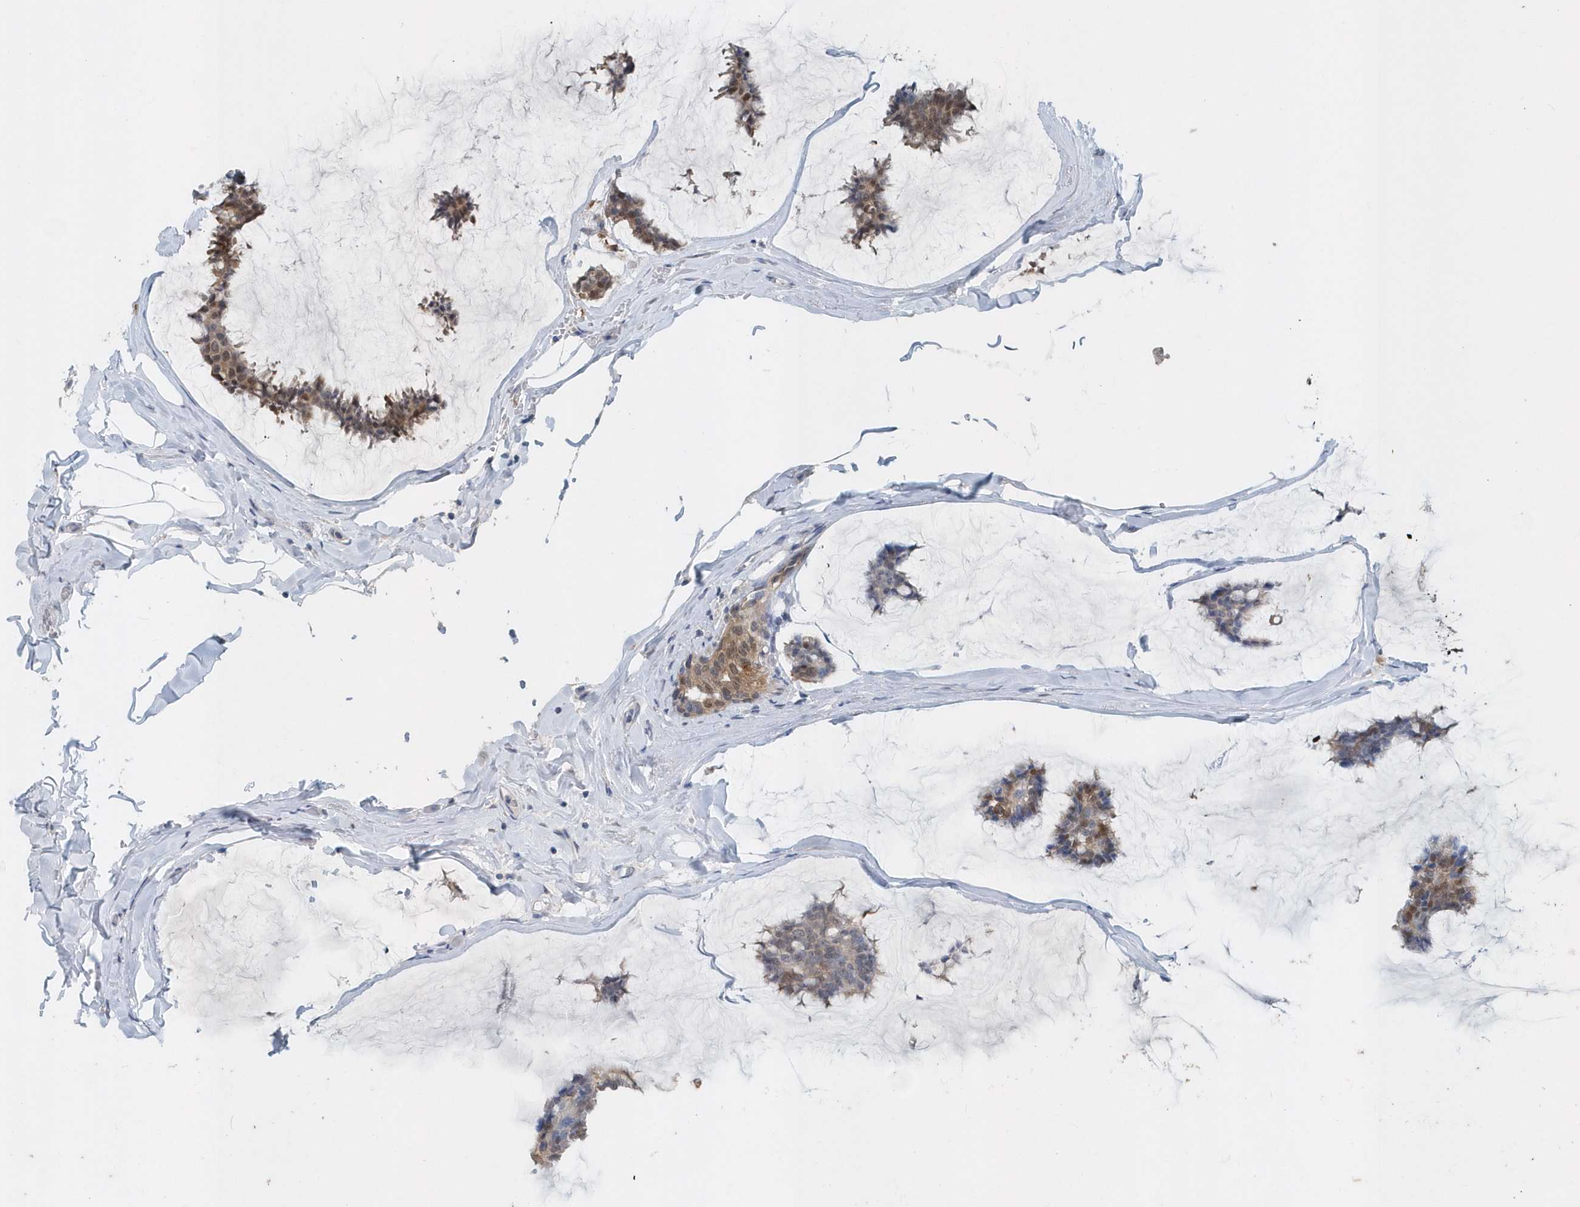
{"staining": {"intensity": "moderate", "quantity": "25%-75%", "location": "cytoplasmic/membranous"}, "tissue": "breast cancer", "cell_type": "Tumor cells", "image_type": "cancer", "snomed": [{"axis": "morphology", "description": "Duct carcinoma"}, {"axis": "topography", "description": "Breast"}], "caption": "Tumor cells reveal medium levels of moderate cytoplasmic/membranous staining in approximately 25%-75% of cells in human breast cancer.", "gene": "PFN2", "patient": {"sex": "female", "age": 93}}